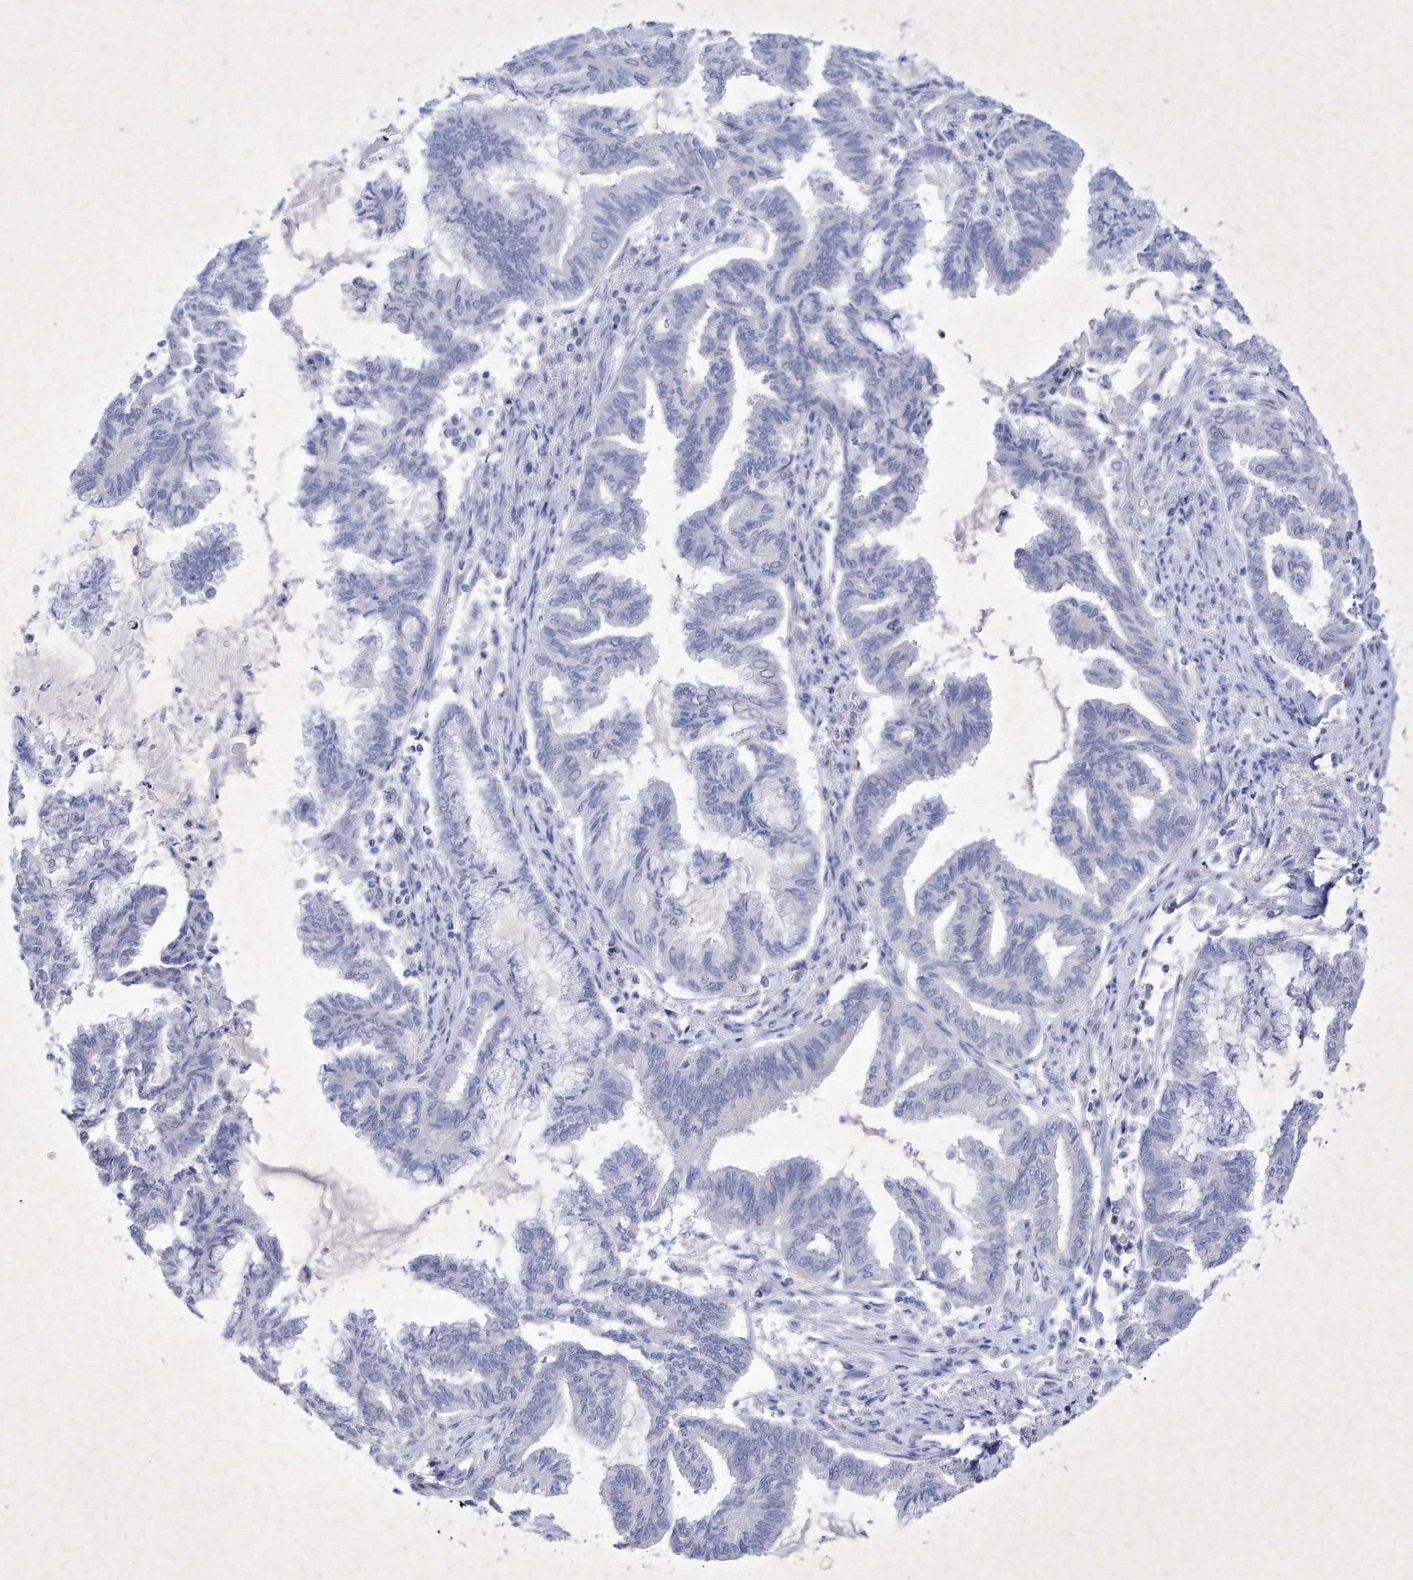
{"staining": {"intensity": "negative", "quantity": "none", "location": "none"}, "tissue": "endometrial cancer", "cell_type": "Tumor cells", "image_type": "cancer", "snomed": [{"axis": "morphology", "description": "Adenocarcinoma, NOS"}, {"axis": "topography", "description": "Endometrium"}], "caption": "Tumor cells are negative for brown protein staining in endometrial cancer.", "gene": "GPN1", "patient": {"sex": "female", "age": 86}}